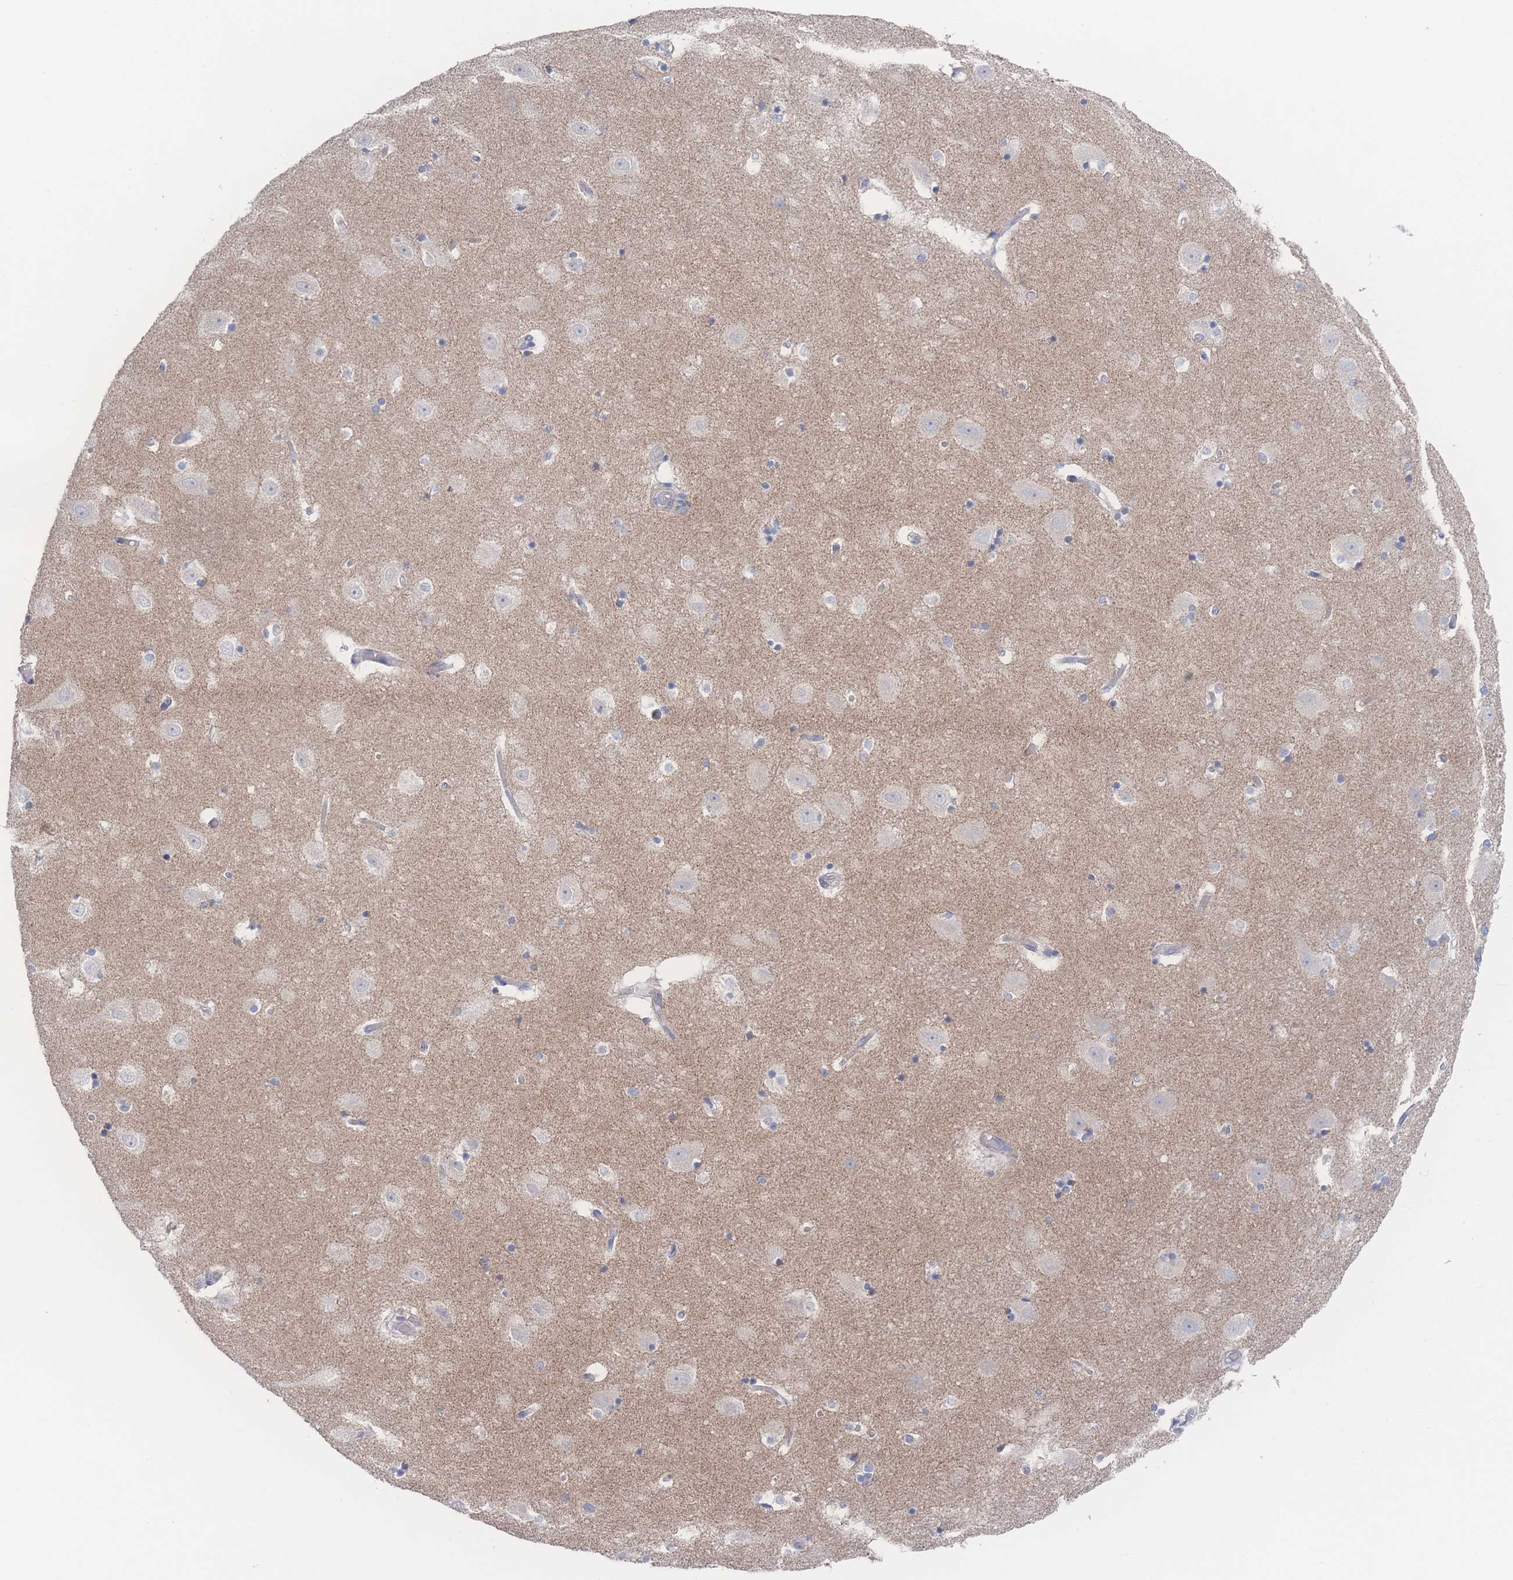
{"staining": {"intensity": "weak", "quantity": "<25%", "location": "cytoplasmic/membranous"}, "tissue": "hippocampus", "cell_type": "Glial cells", "image_type": "normal", "snomed": [{"axis": "morphology", "description": "Normal tissue, NOS"}, {"axis": "topography", "description": "Hippocampus"}], "caption": "Human hippocampus stained for a protein using immunohistochemistry (IHC) displays no positivity in glial cells.", "gene": "SNPH", "patient": {"sex": "female", "age": 52}}